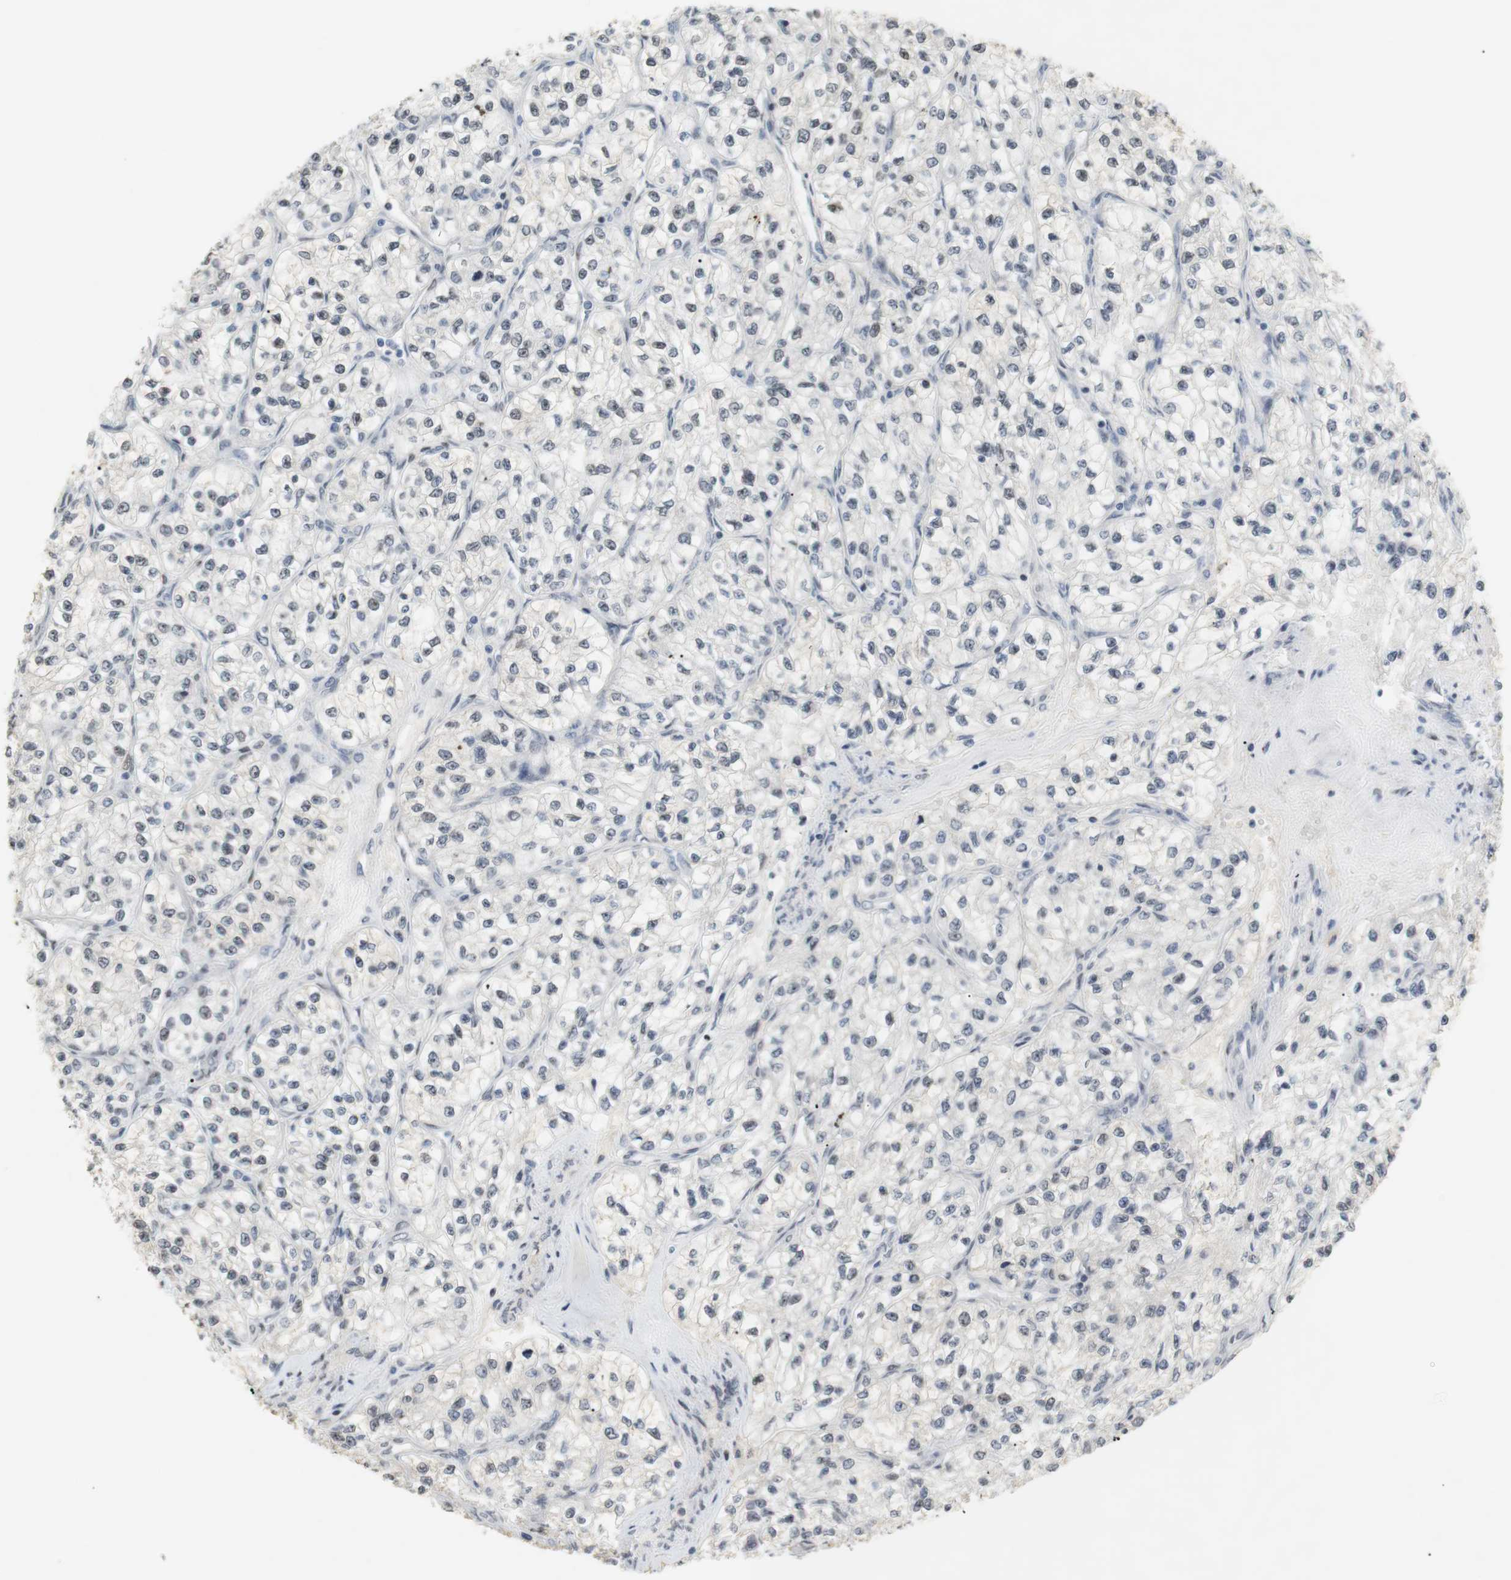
{"staining": {"intensity": "weak", "quantity": "<25%", "location": "nuclear"}, "tissue": "renal cancer", "cell_type": "Tumor cells", "image_type": "cancer", "snomed": [{"axis": "morphology", "description": "Adenocarcinoma, NOS"}, {"axis": "topography", "description": "Kidney"}], "caption": "High magnification brightfield microscopy of renal cancer (adenocarcinoma) stained with DAB (brown) and counterstained with hematoxylin (blue): tumor cells show no significant staining.", "gene": "BMI1", "patient": {"sex": "female", "age": 57}}